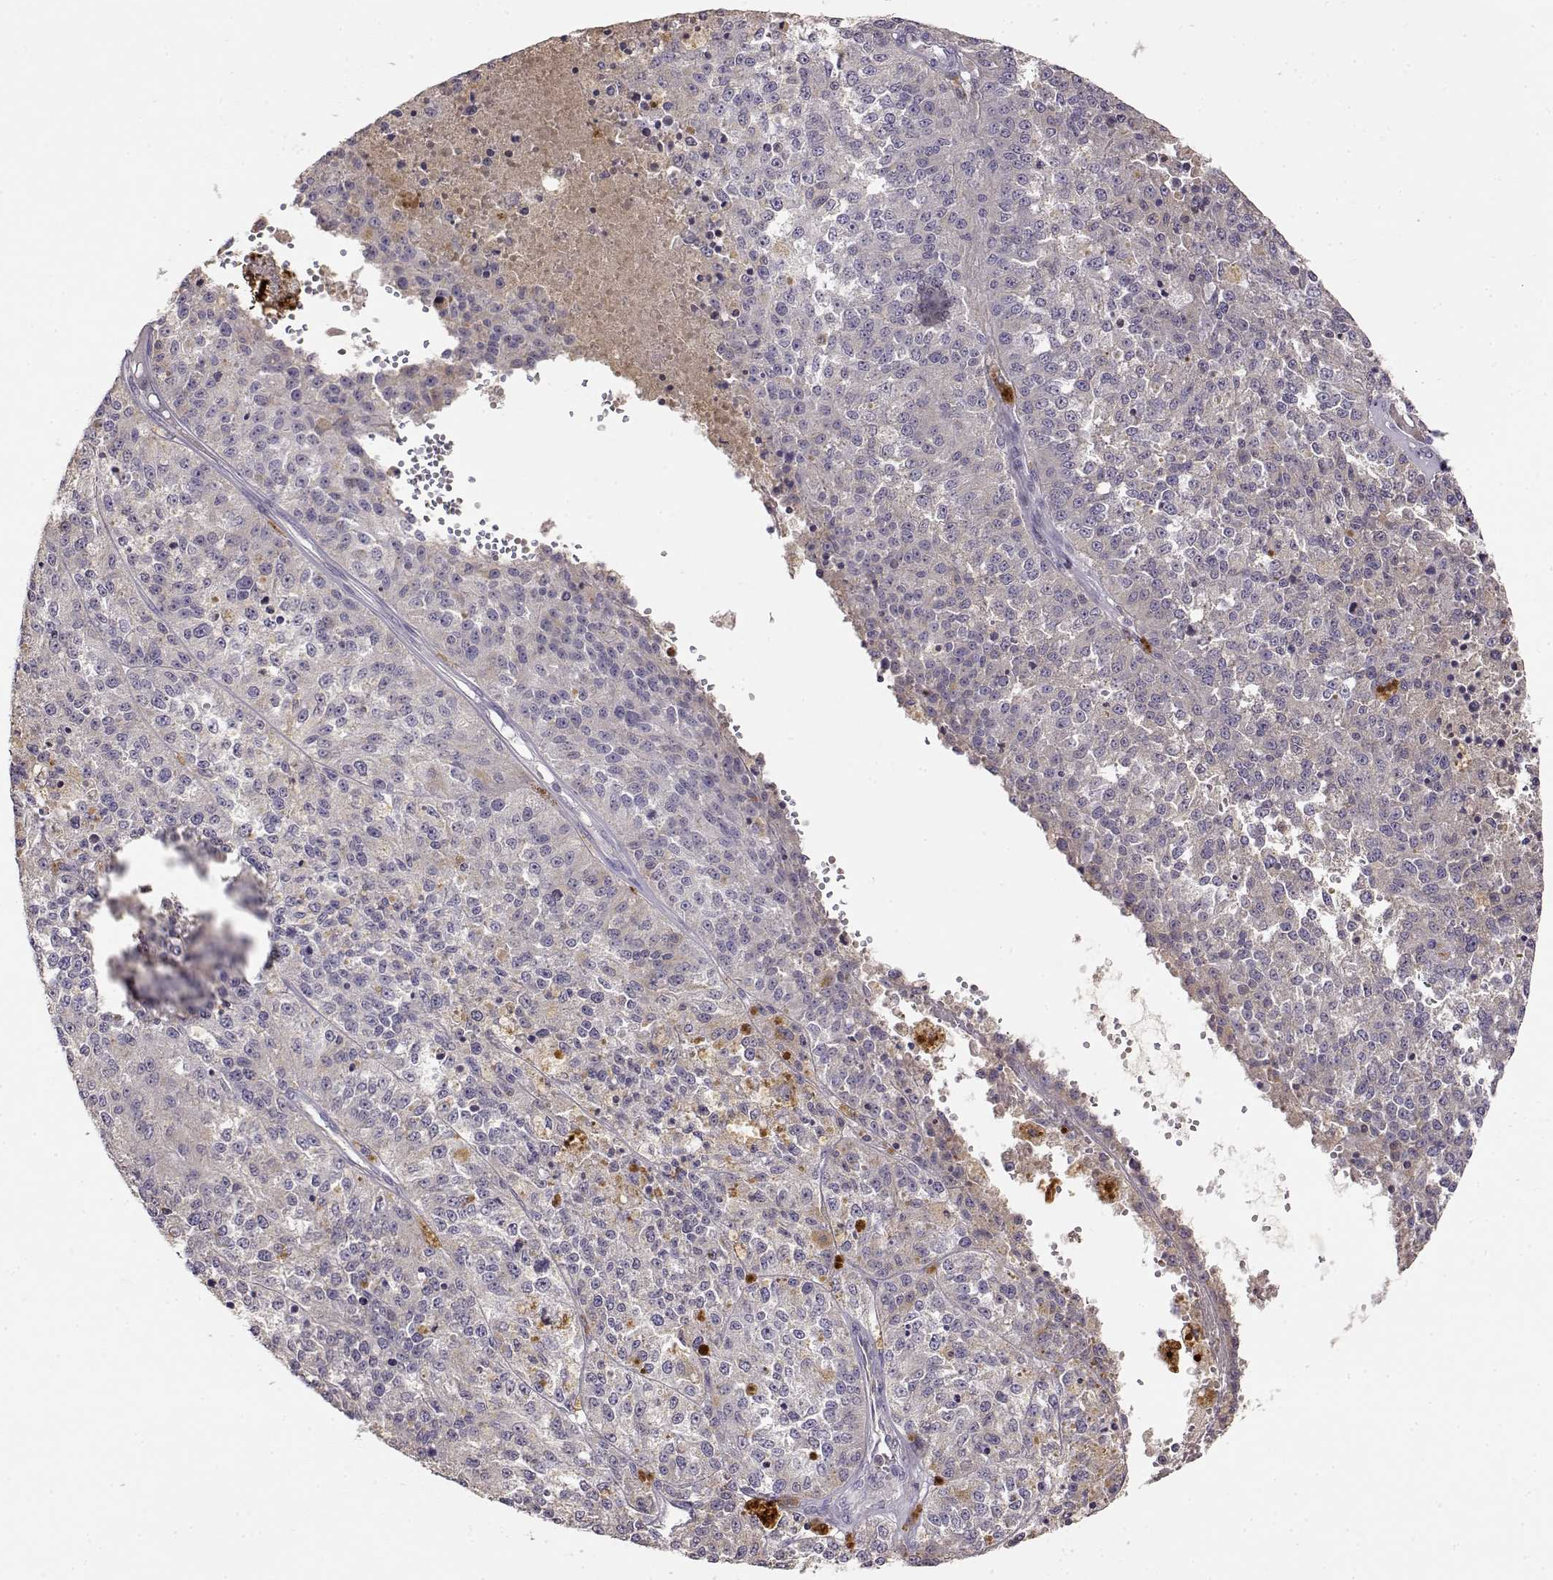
{"staining": {"intensity": "negative", "quantity": "none", "location": "none"}, "tissue": "melanoma", "cell_type": "Tumor cells", "image_type": "cancer", "snomed": [{"axis": "morphology", "description": "Malignant melanoma, Metastatic site"}, {"axis": "topography", "description": "Lymph node"}], "caption": "Immunohistochemistry (IHC) of malignant melanoma (metastatic site) reveals no expression in tumor cells.", "gene": "TACR1", "patient": {"sex": "female", "age": 64}}